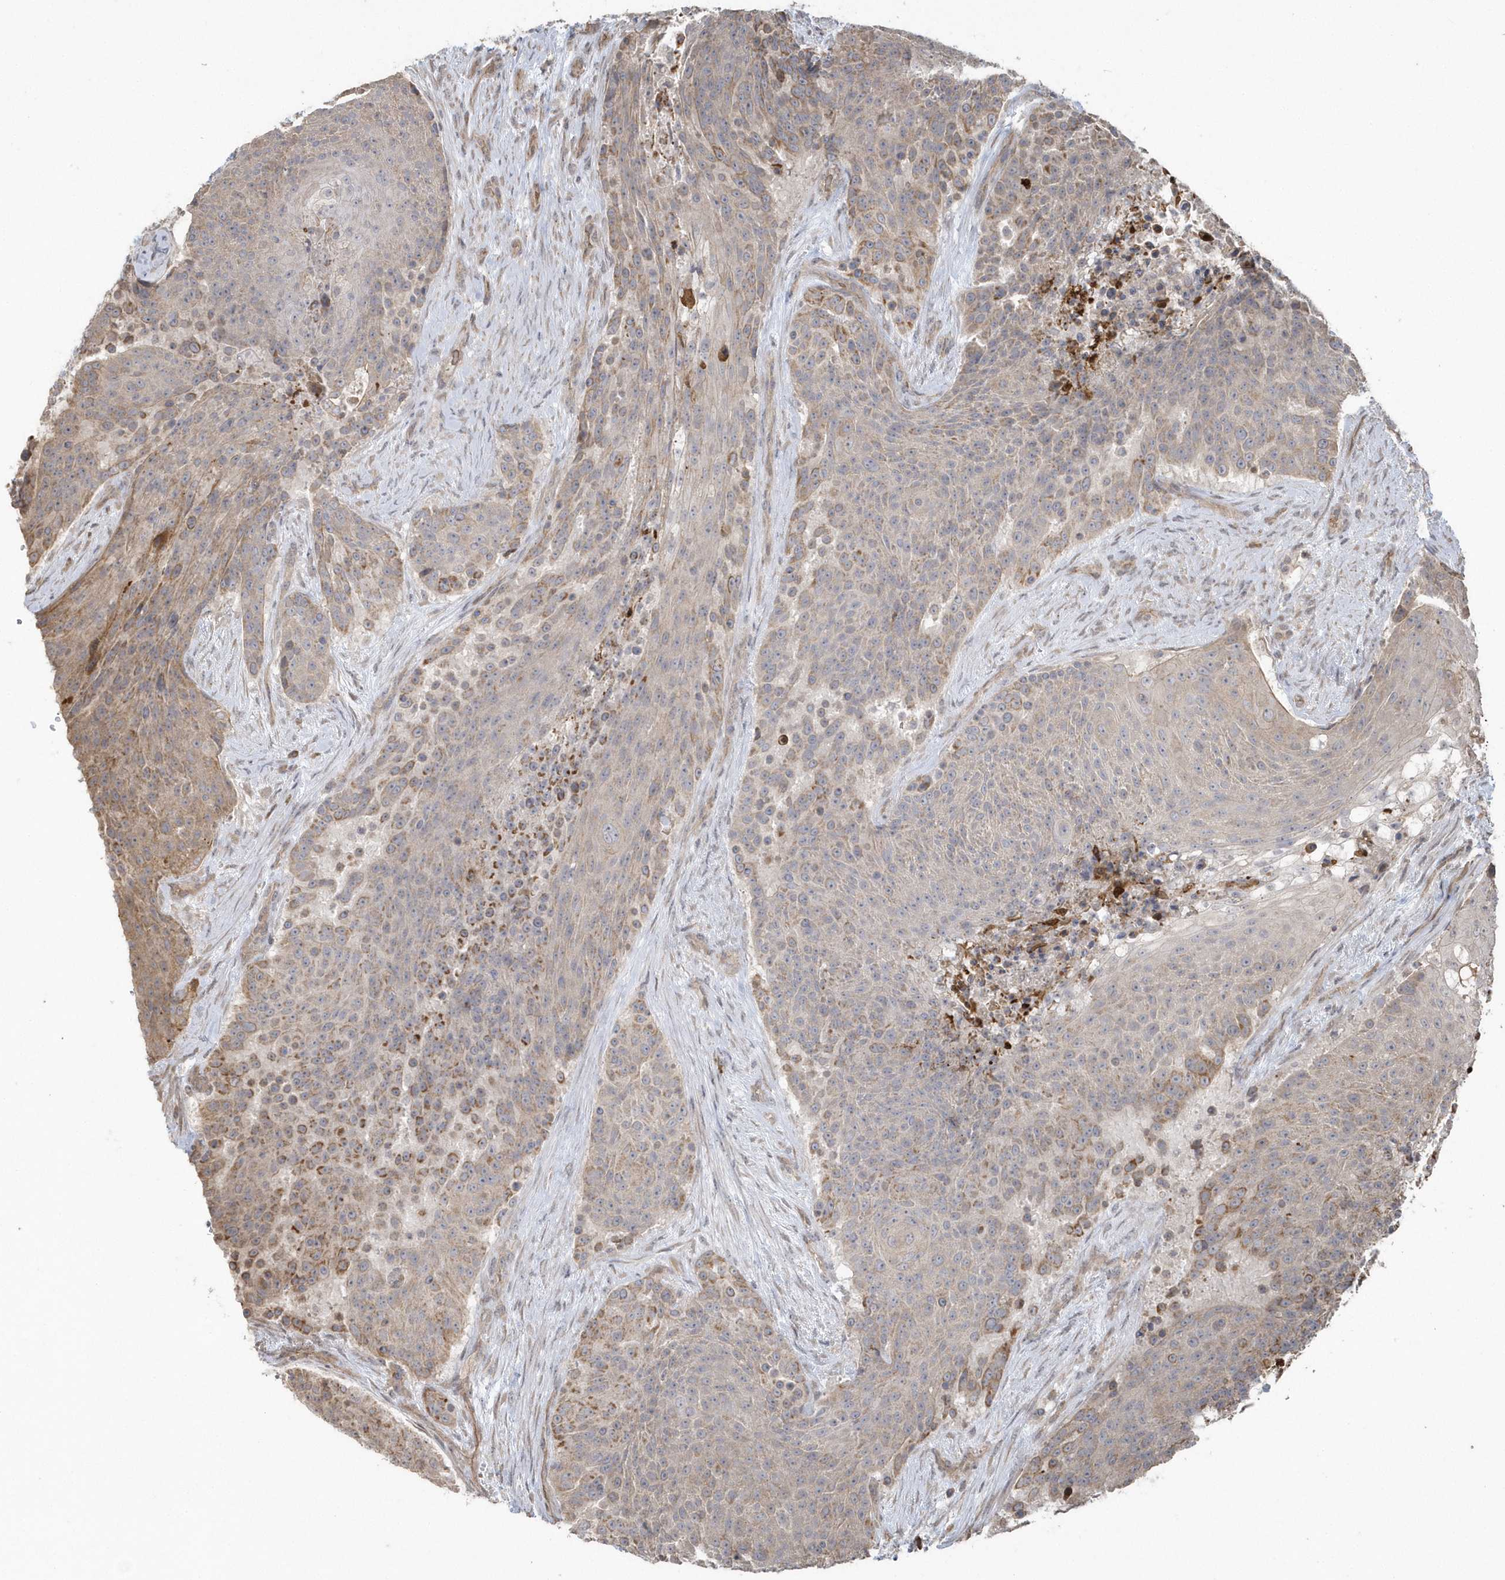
{"staining": {"intensity": "moderate", "quantity": "<25%", "location": "cytoplasmic/membranous"}, "tissue": "urothelial cancer", "cell_type": "Tumor cells", "image_type": "cancer", "snomed": [{"axis": "morphology", "description": "Urothelial carcinoma, High grade"}, {"axis": "topography", "description": "Urinary bladder"}], "caption": "Brown immunohistochemical staining in human urothelial carcinoma (high-grade) demonstrates moderate cytoplasmic/membranous expression in about <25% of tumor cells.", "gene": "HERPUD1", "patient": {"sex": "female", "age": 63}}